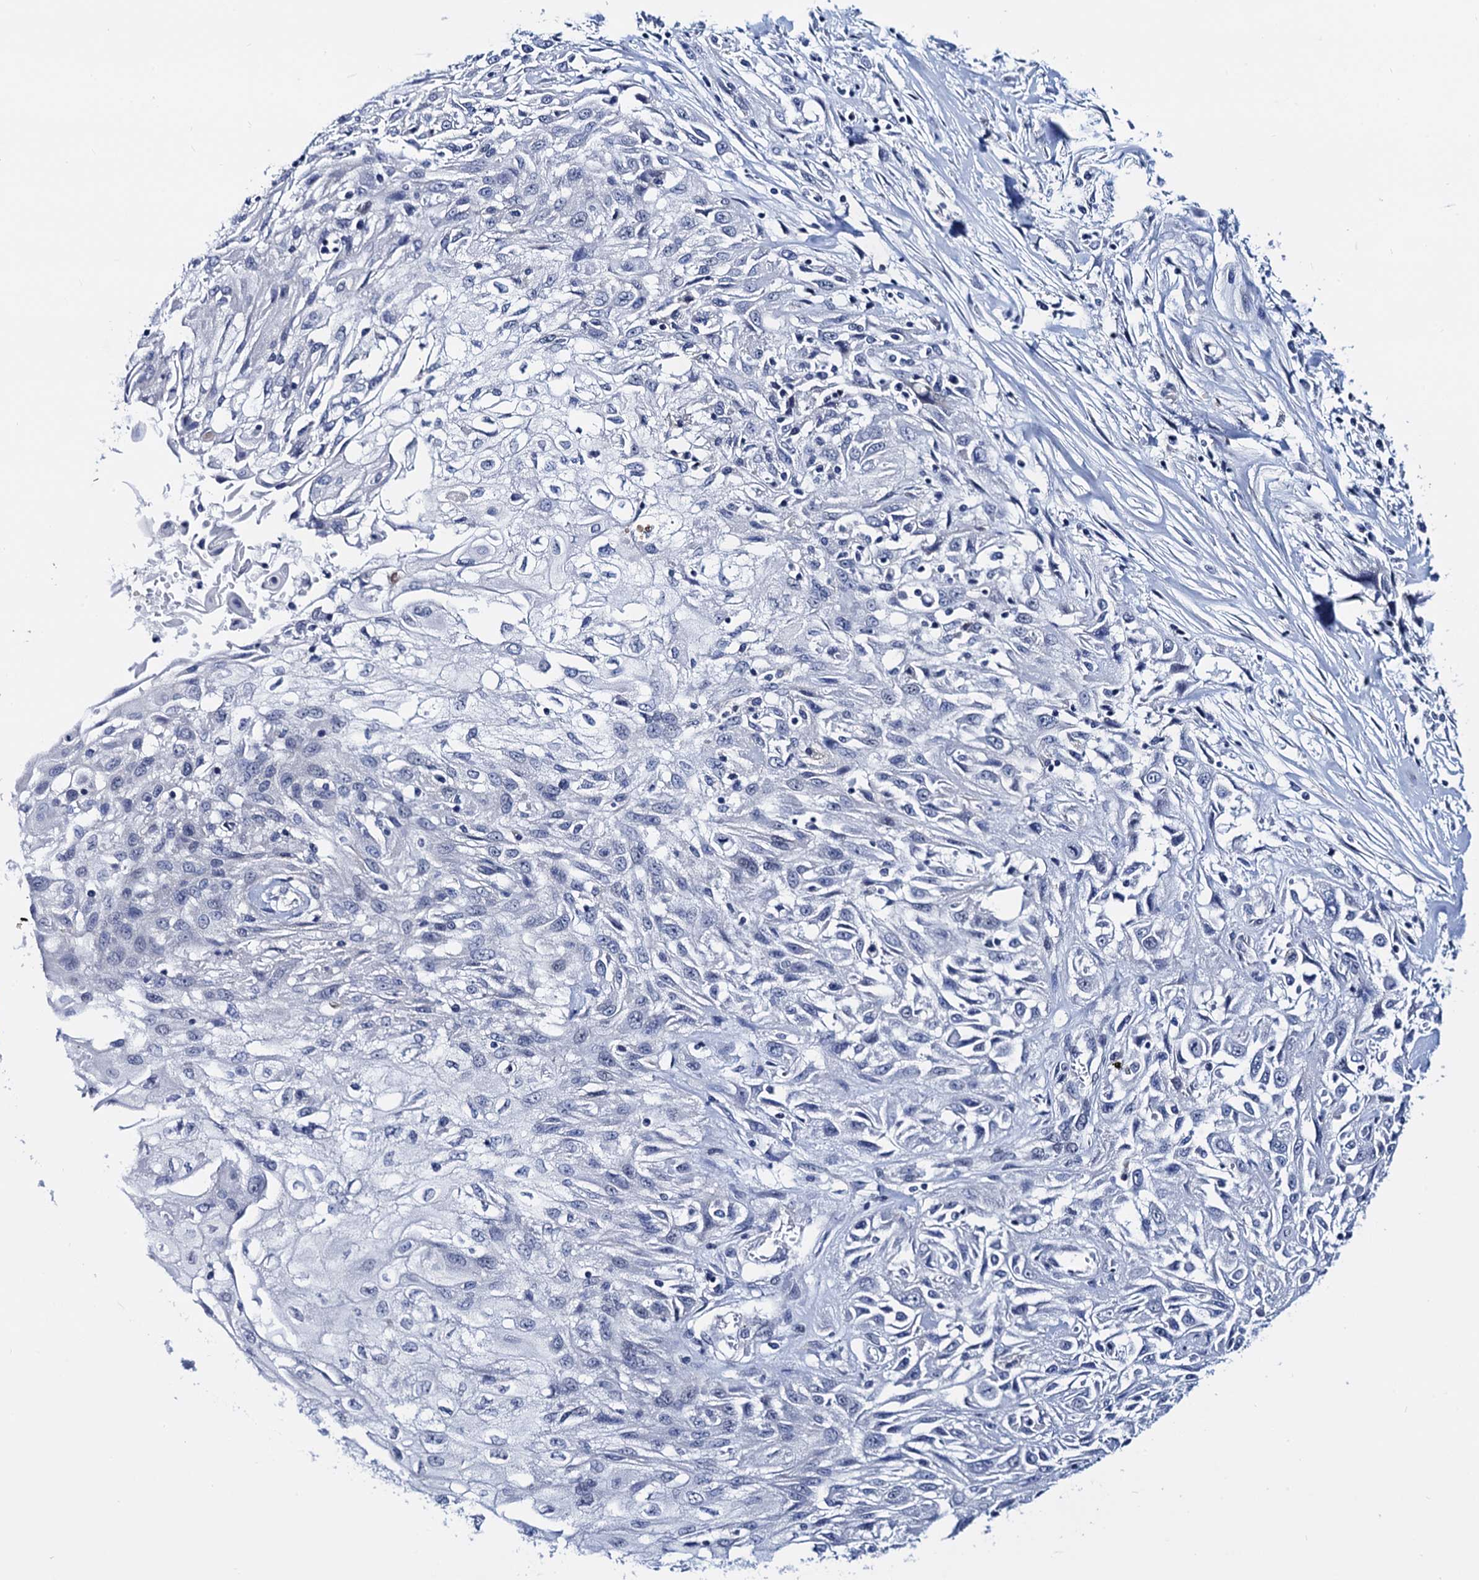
{"staining": {"intensity": "negative", "quantity": "none", "location": "none"}, "tissue": "skin cancer", "cell_type": "Tumor cells", "image_type": "cancer", "snomed": [{"axis": "morphology", "description": "Squamous cell carcinoma, NOS"}, {"axis": "morphology", "description": "Squamous cell carcinoma, metastatic, NOS"}, {"axis": "topography", "description": "Skin"}, {"axis": "topography", "description": "Lymph node"}], "caption": "IHC histopathology image of neoplastic tissue: skin squamous cell carcinoma stained with DAB (3,3'-diaminobenzidine) reveals no significant protein expression in tumor cells.", "gene": "C16orf87", "patient": {"sex": "male", "age": 75}}